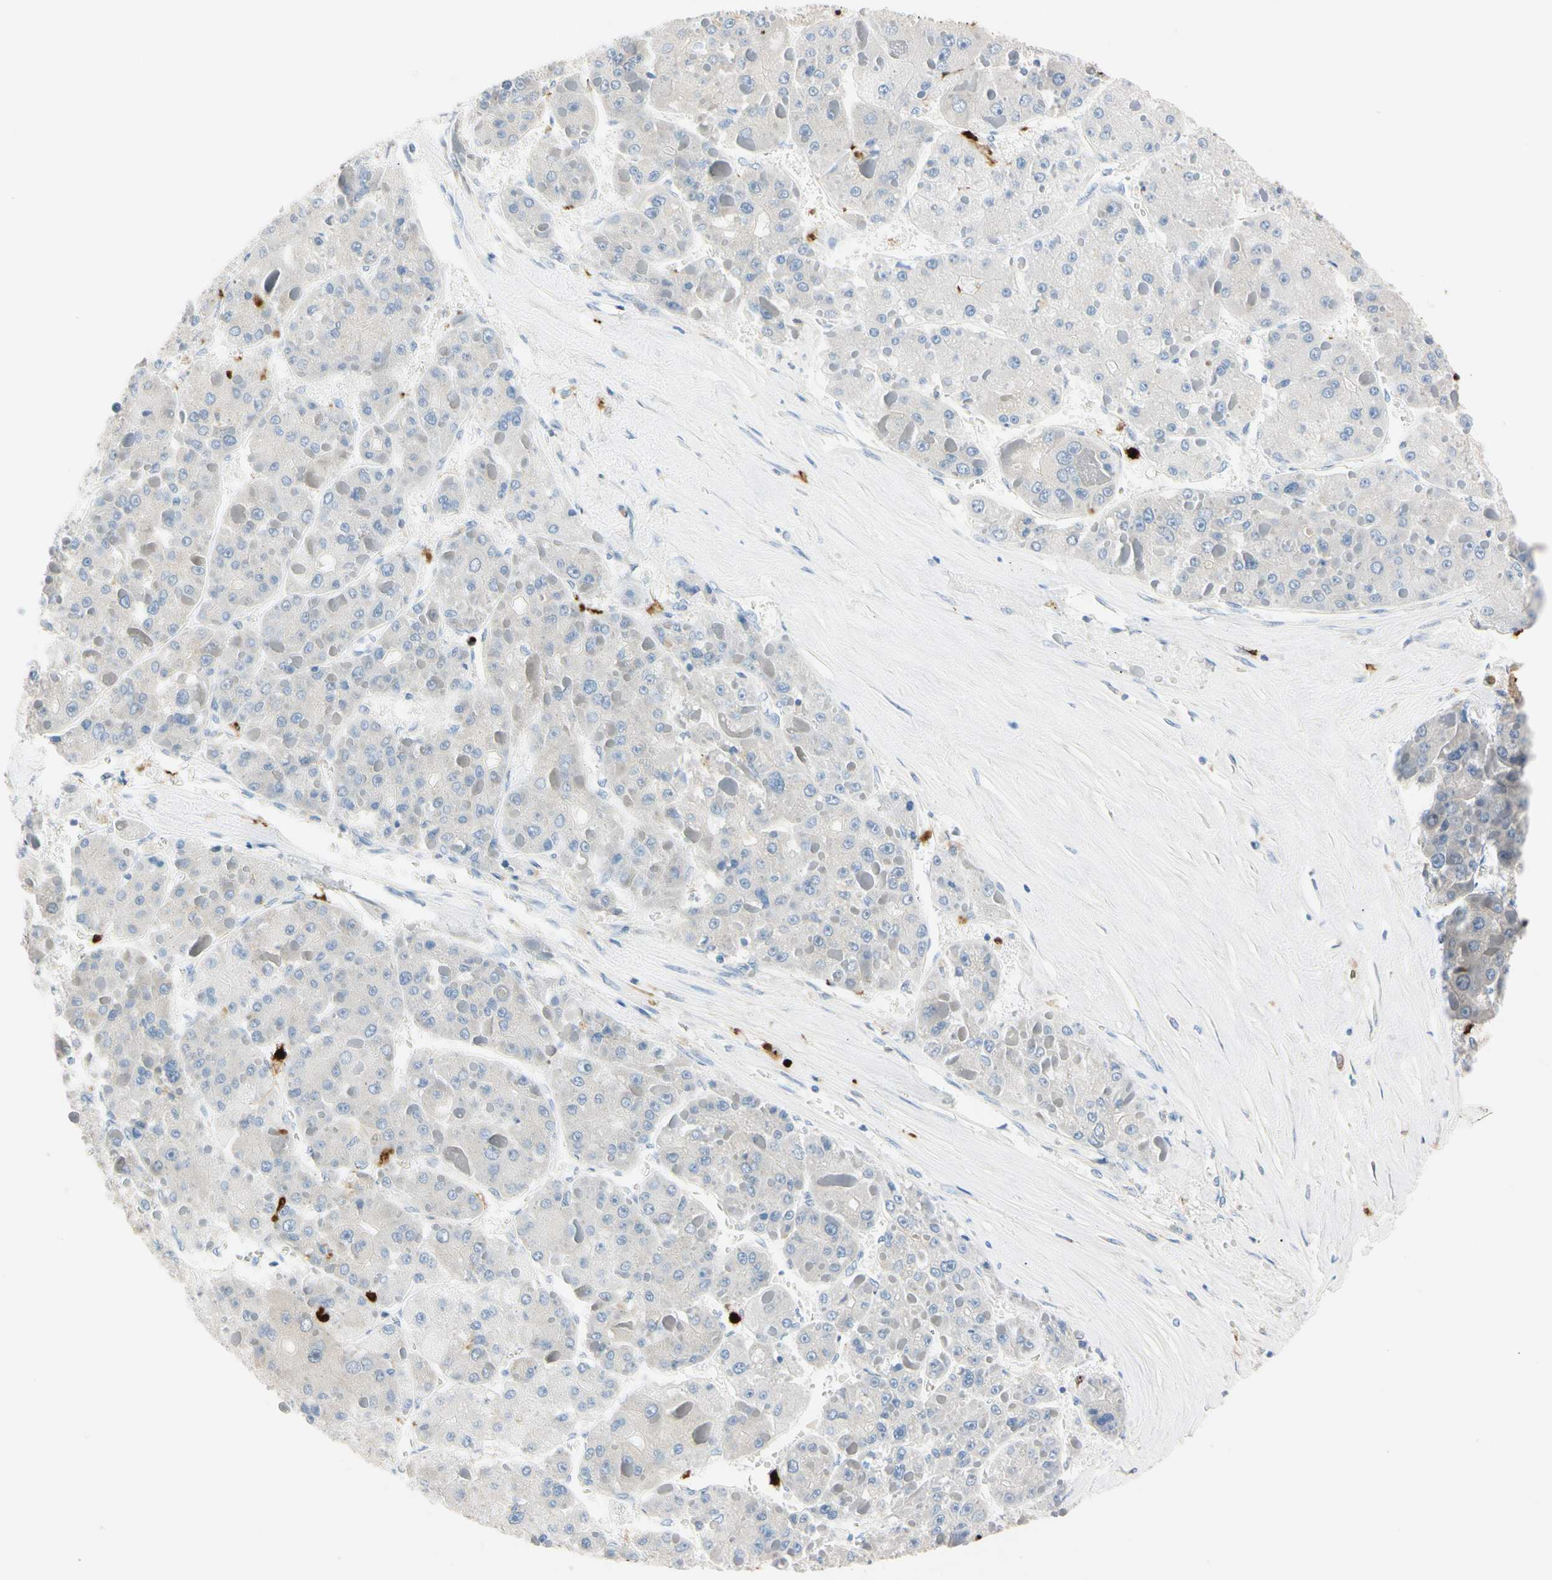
{"staining": {"intensity": "negative", "quantity": "none", "location": "none"}, "tissue": "liver cancer", "cell_type": "Tumor cells", "image_type": "cancer", "snomed": [{"axis": "morphology", "description": "Carcinoma, Hepatocellular, NOS"}, {"axis": "topography", "description": "Liver"}], "caption": "Immunohistochemistry of human liver cancer (hepatocellular carcinoma) exhibits no positivity in tumor cells. (IHC, brightfield microscopy, high magnification).", "gene": "TRAF5", "patient": {"sex": "female", "age": 73}}